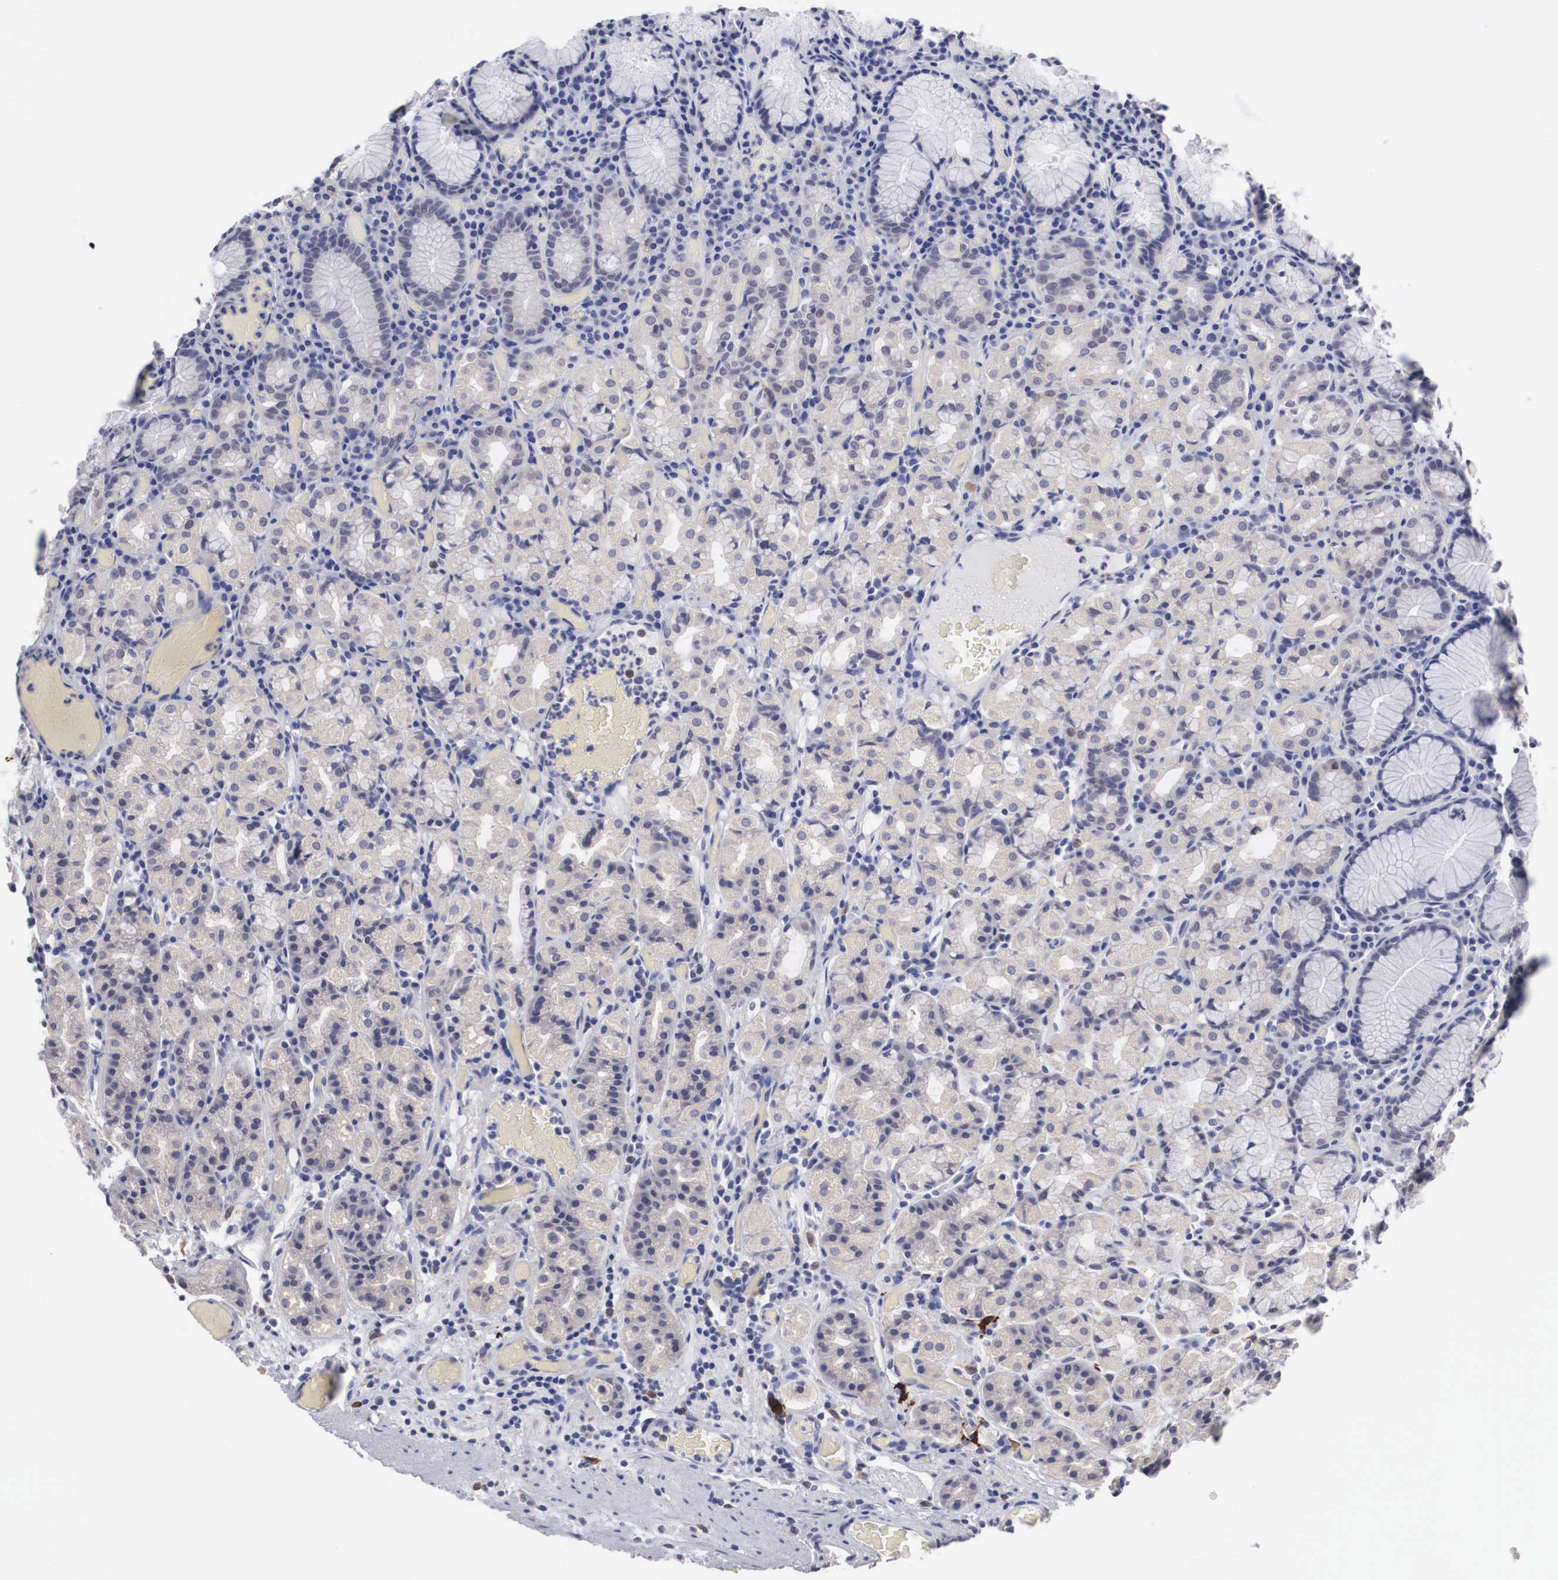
{"staining": {"intensity": "weak", "quantity": "<25%", "location": "cytoplasmic/membranous"}, "tissue": "stomach", "cell_type": "Glandular cells", "image_type": "normal", "snomed": [{"axis": "morphology", "description": "Normal tissue, NOS"}, {"axis": "topography", "description": "Stomach, lower"}], "caption": "IHC of unremarkable stomach displays no staining in glandular cells. (DAB immunohistochemistry (IHC) with hematoxylin counter stain).", "gene": "HMOX1", "patient": {"sex": "male", "age": 58}}